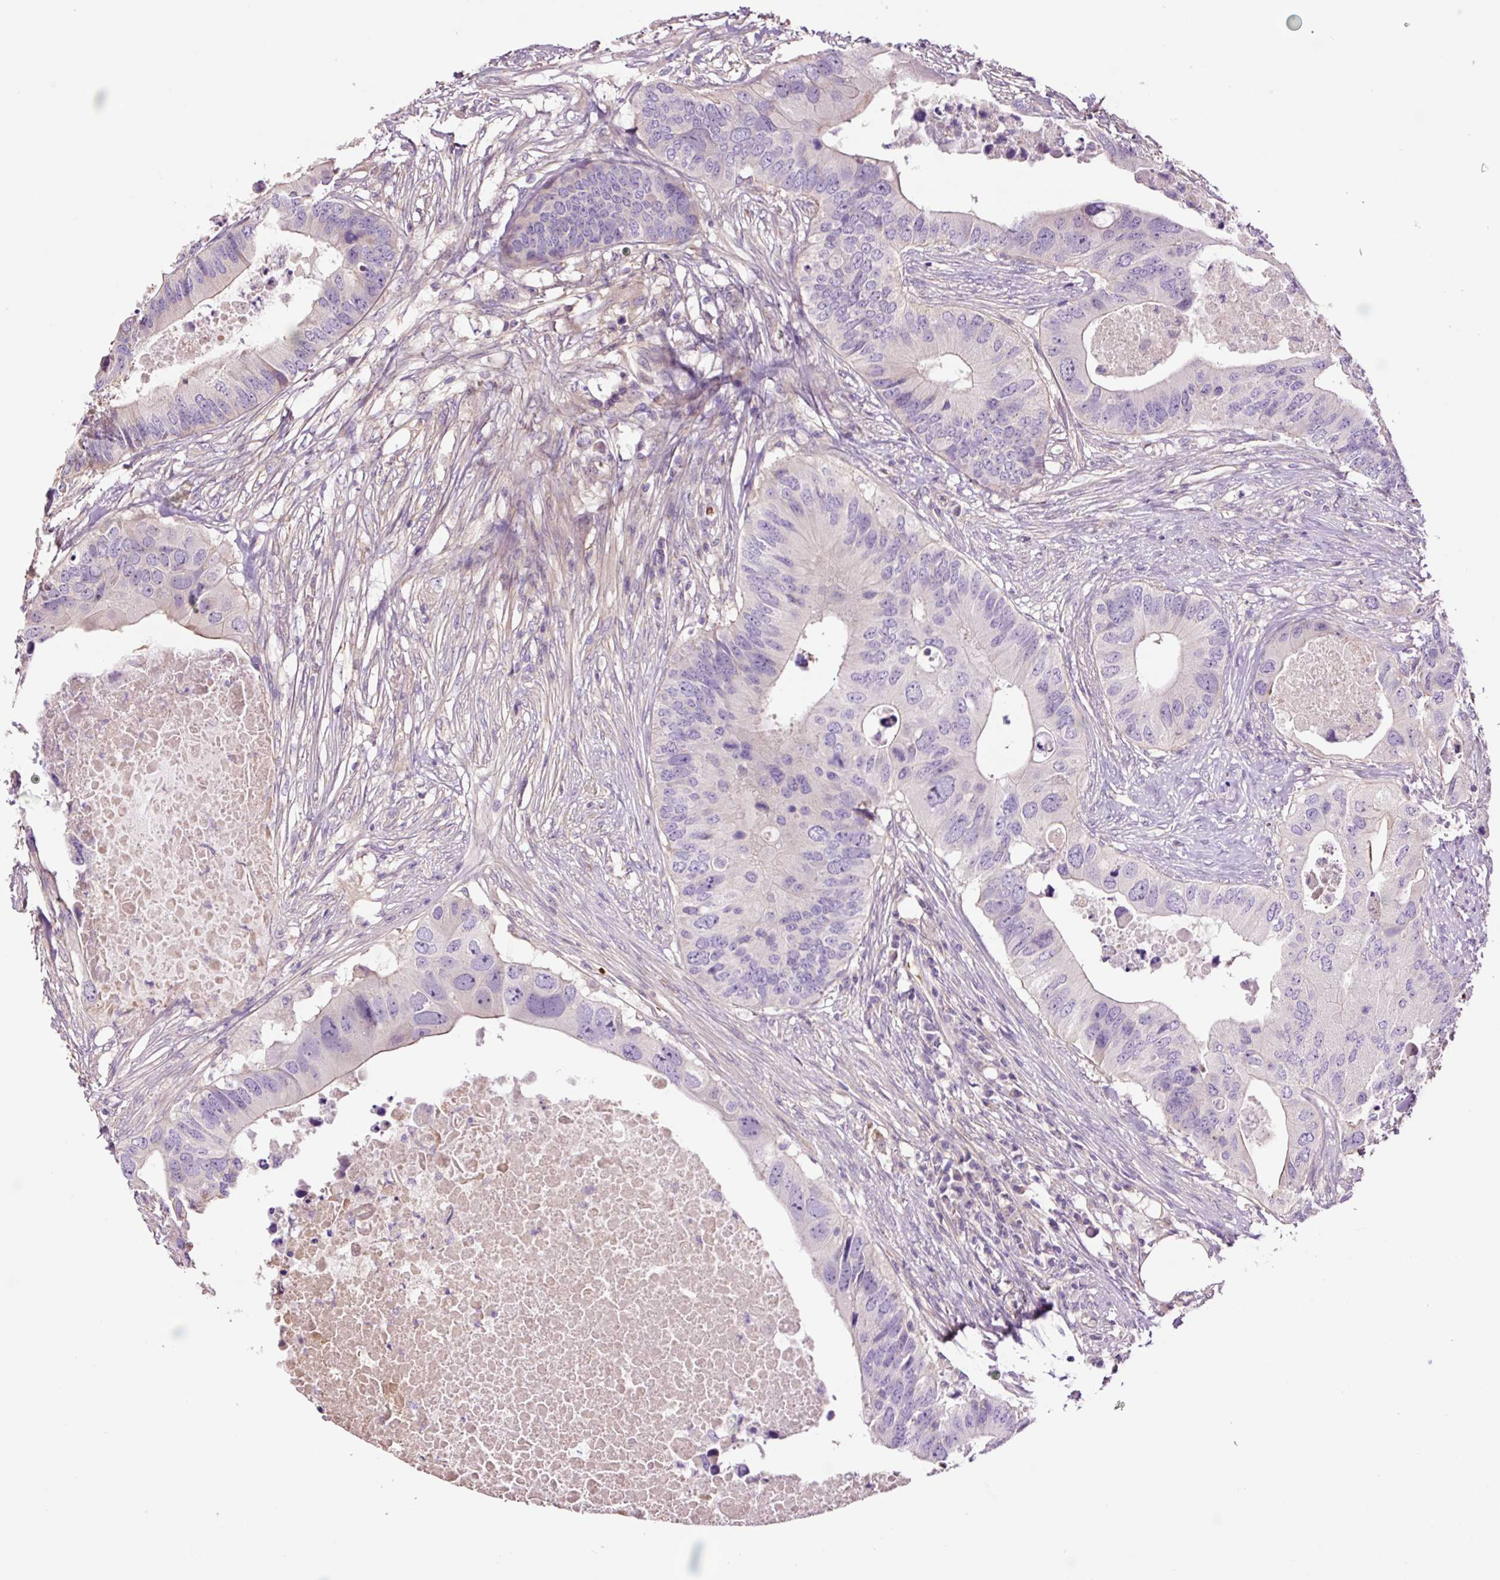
{"staining": {"intensity": "negative", "quantity": "none", "location": "none"}, "tissue": "colorectal cancer", "cell_type": "Tumor cells", "image_type": "cancer", "snomed": [{"axis": "morphology", "description": "Adenocarcinoma, NOS"}, {"axis": "topography", "description": "Colon"}], "caption": "DAB (3,3'-diaminobenzidine) immunohistochemical staining of colorectal adenocarcinoma reveals no significant positivity in tumor cells.", "gene": "TMEM235", "patient": {"sex": "male", "age": 71}}